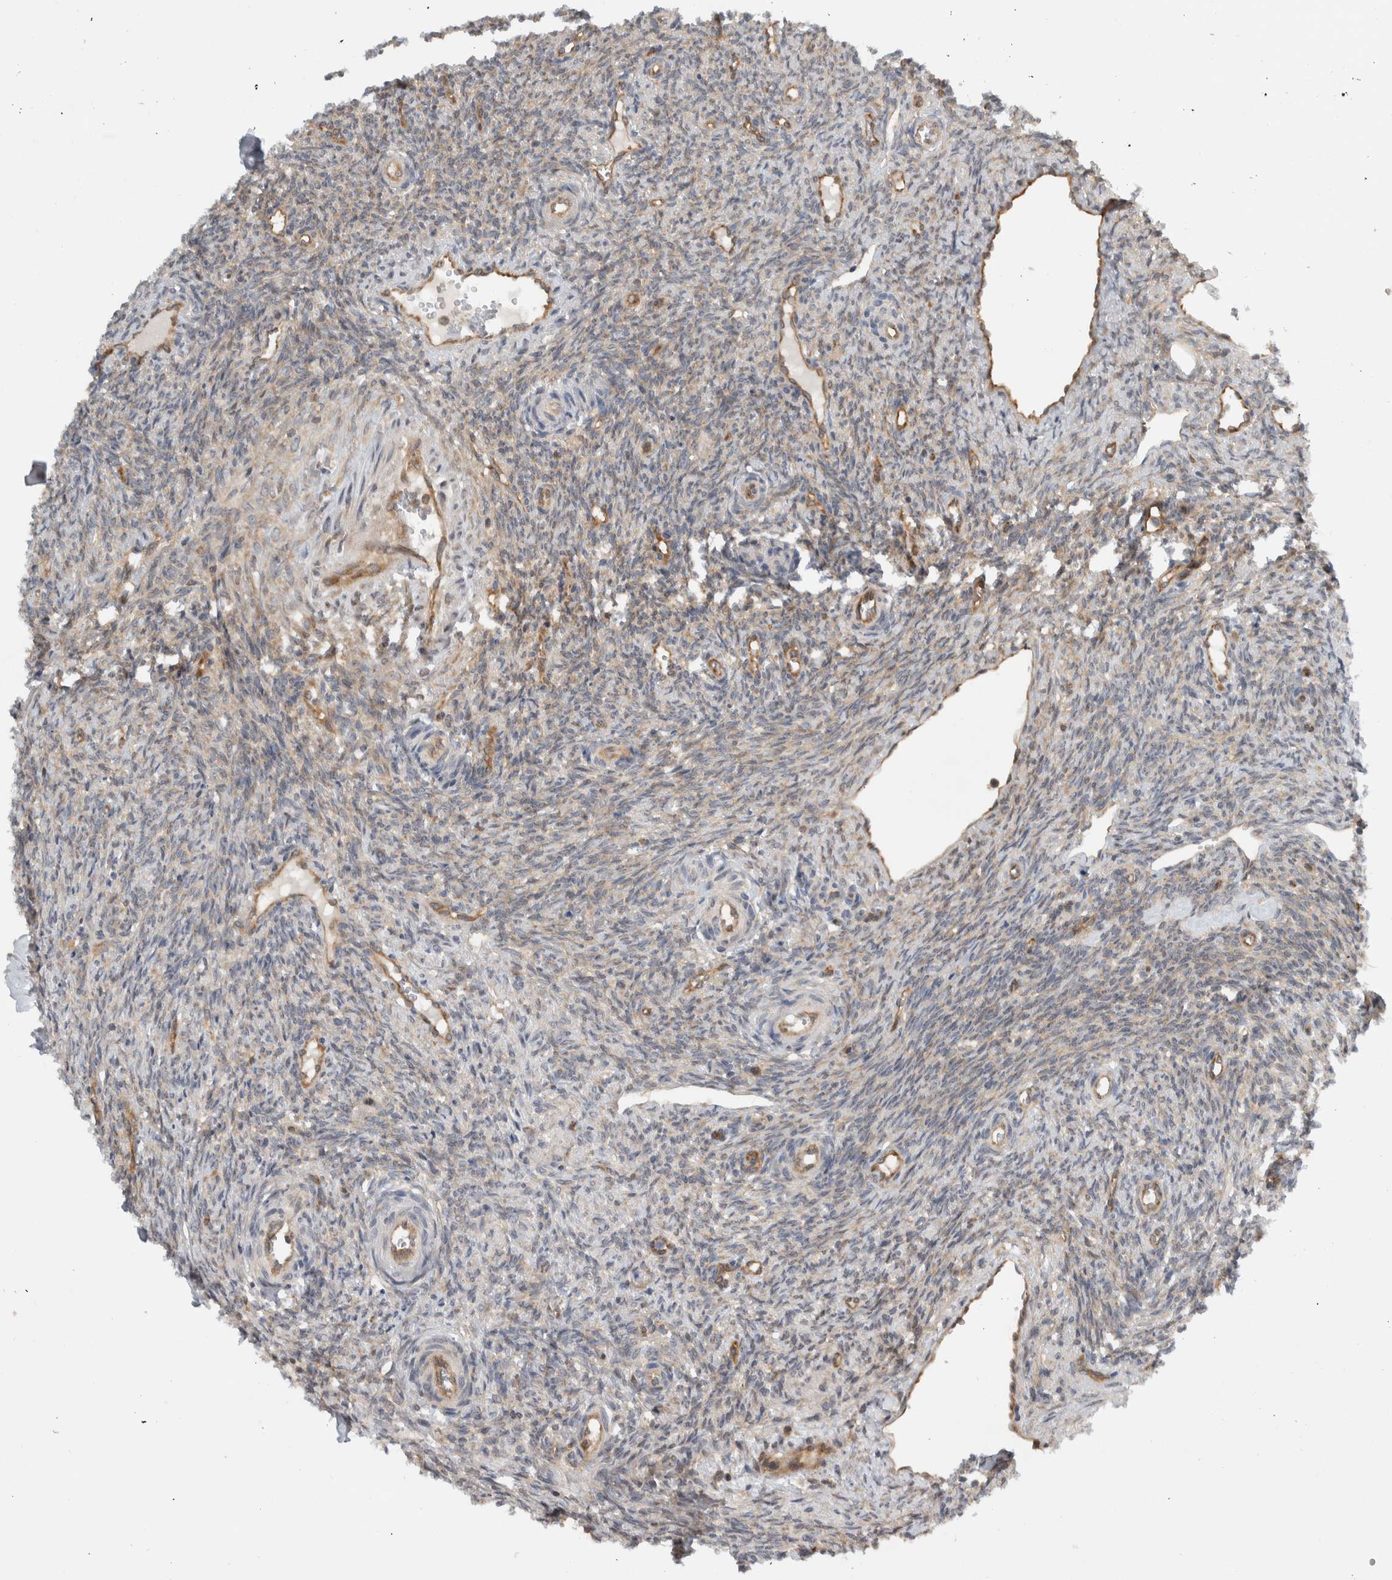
{"staining": {"intensity": "weak", "quantity": ">75%", "location": "cytoplasmic/membranous"}, "tissue": "ovary", "cell_type": "Follicle cells", "image_type": "normal", "snomed": [{"axis": "morphology", "description": "Normal tissue, NOS"}, {"axis": "topography", "description": "Ovary"}], "caption": "High-power microscopy captured an immunohistochemistry image of benign ovary, revealing weak cytoplasmic/membranous staining in about >75% of follicle cells.", "gene": "CCDC43", "patient": {"sex": "female", "age": 41}}